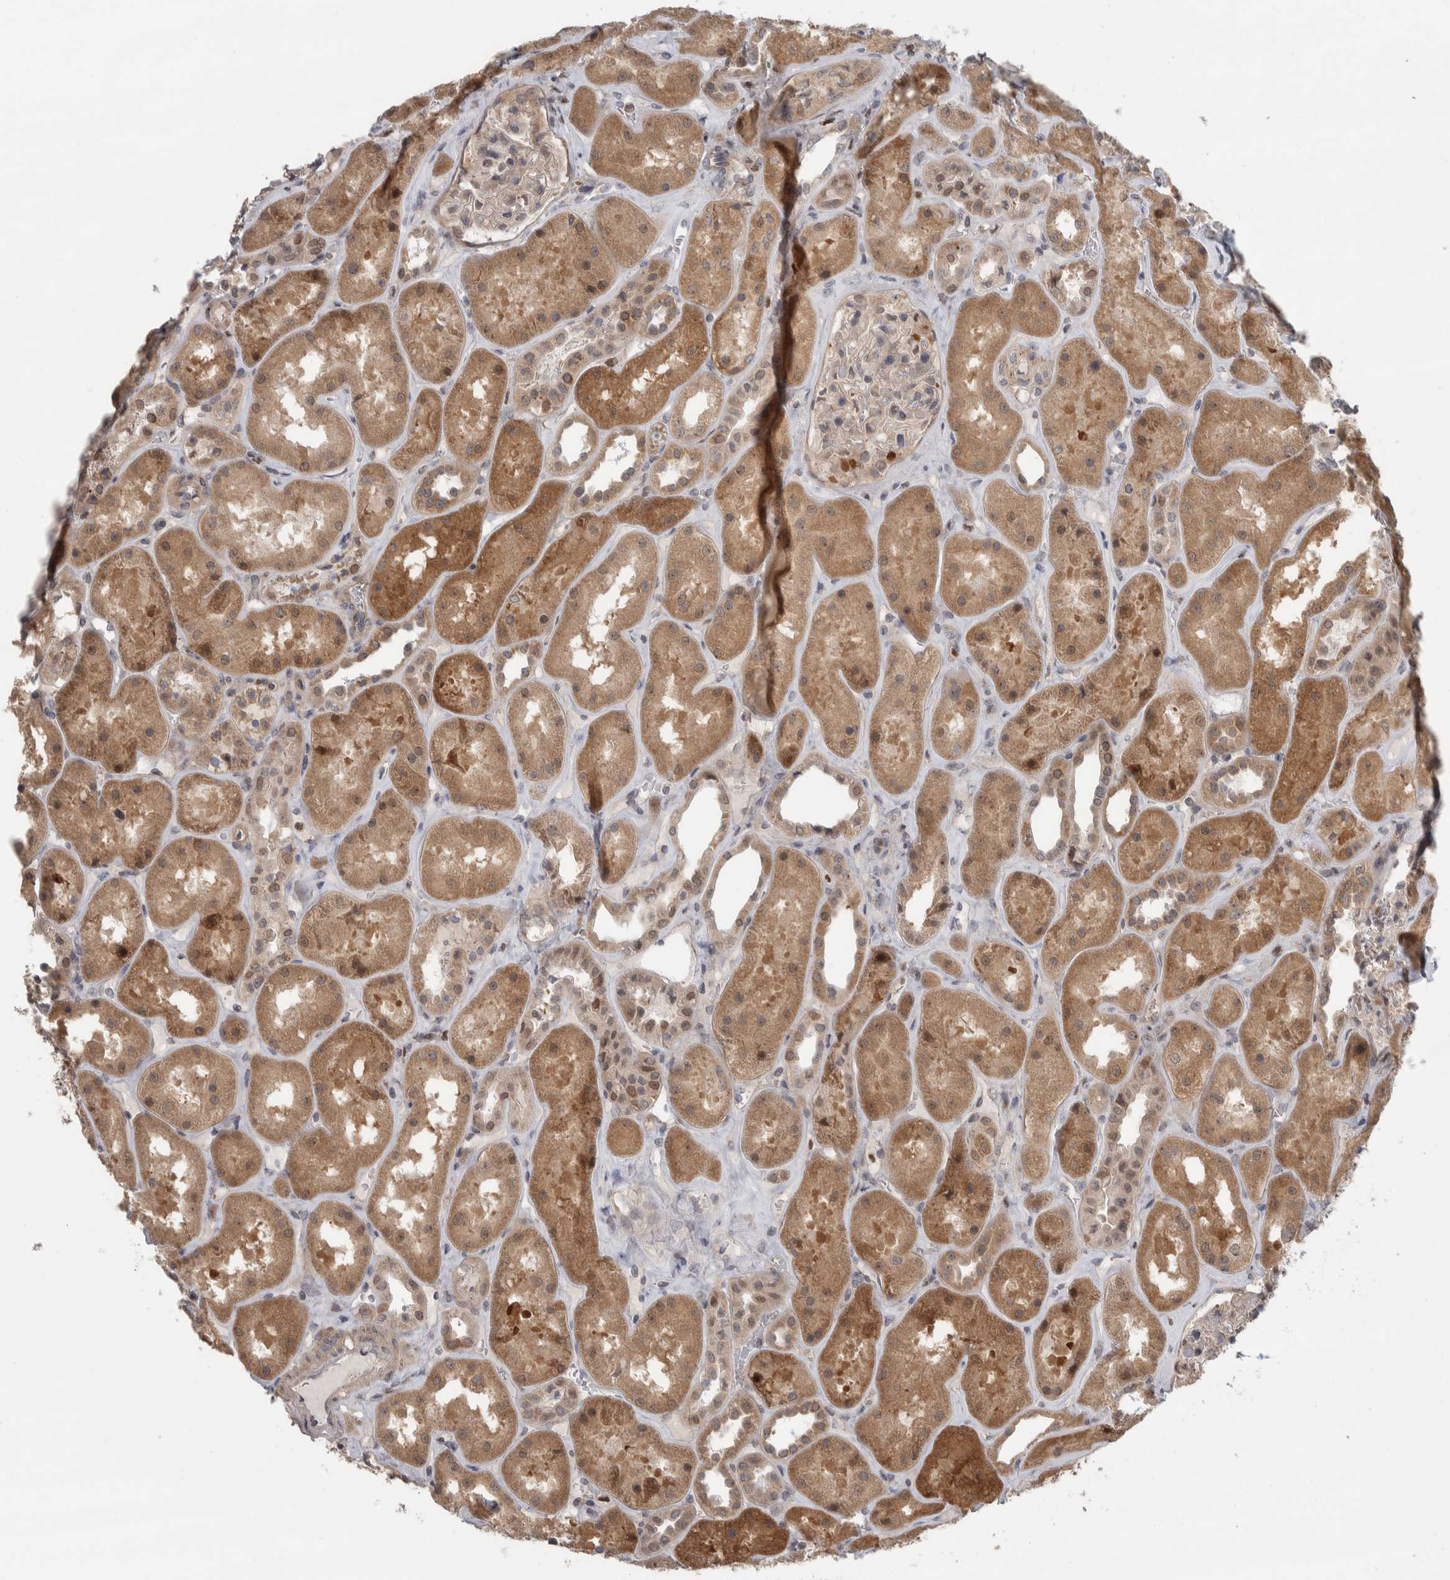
{"staining": {"intensity": "weak", "quantity": "<25%", "location": "cytoplasmic/membranous"}, "tissue": "kidney", "cell_type": "Cells in glomeruli", "image_type": "normal", "snomed": [{"axis": "morphology", "description": "Normal tissue, NOS"}, {"axis": "topography", "description": "Kidney"}], "caption": "This is an immunohistochemistry (IHC) image of unremarkable human kidney. There is no expression in cells in glomeruli.", "gene": "CWC27", "patient": {"sex": "male", "age": 70}}